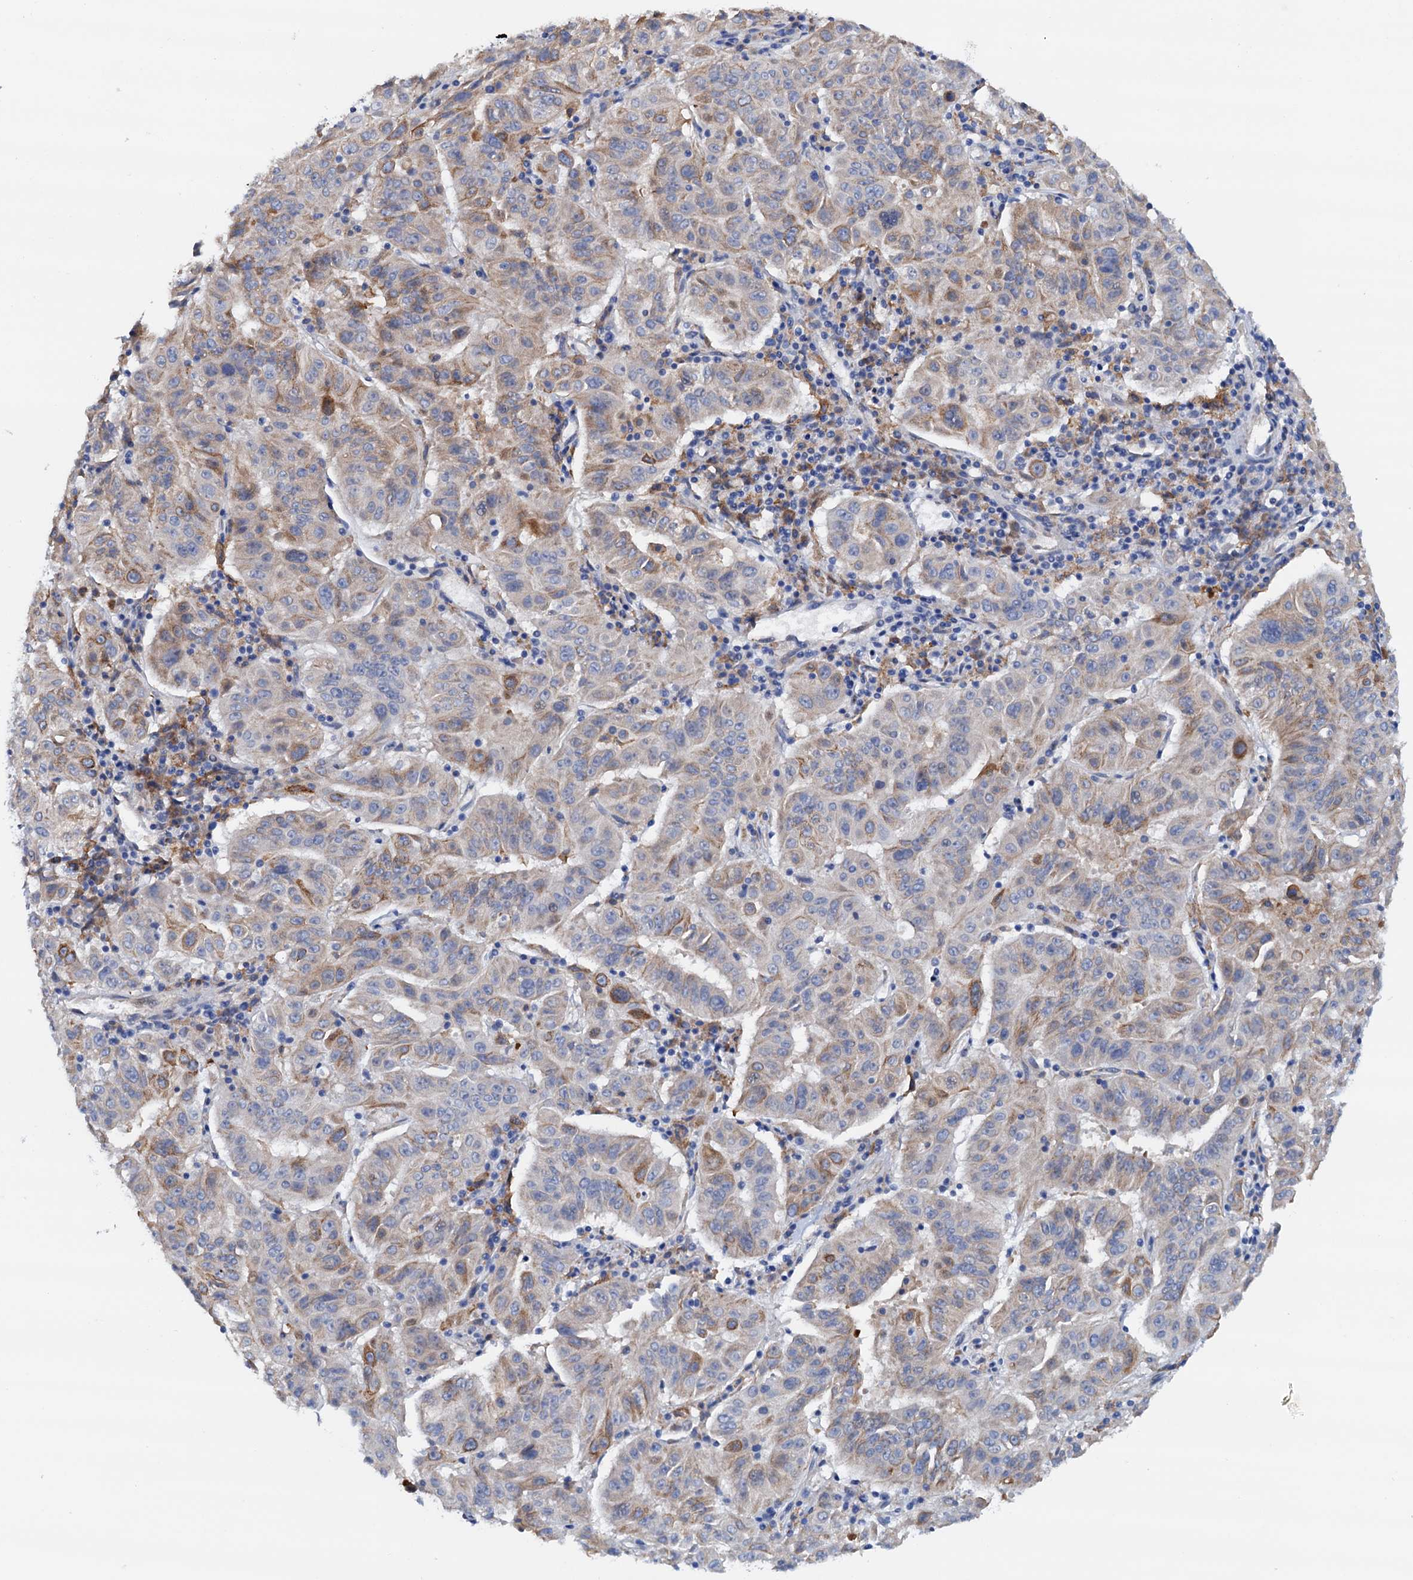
{"staining": {"intensity": "weak", "quantity": "25%-75%", "location": "cytoplasmic/membranous"}, "tissue": "pancreatic cancer", "cell_type": "Tumor cells", "image_type": "cancer", "snomed": [{"axis": "morphology", "description": "Adenocarcinoma, NOS"}, {"axis": "topography", "description": "Pancreas"}], "caption": "Immunohistochemistry (IHC) micrograph of neoplastic tissue: human pancreatic cancer stained using IHC demonstrates low levels of weak protein expression localized specifically in the cytoplasmic/membranous of tumor cells, appearing as a cytoplasmic/membranous brown color.", "gene": "RASSF9", "patient": {"sex": "male", "age": 63}}